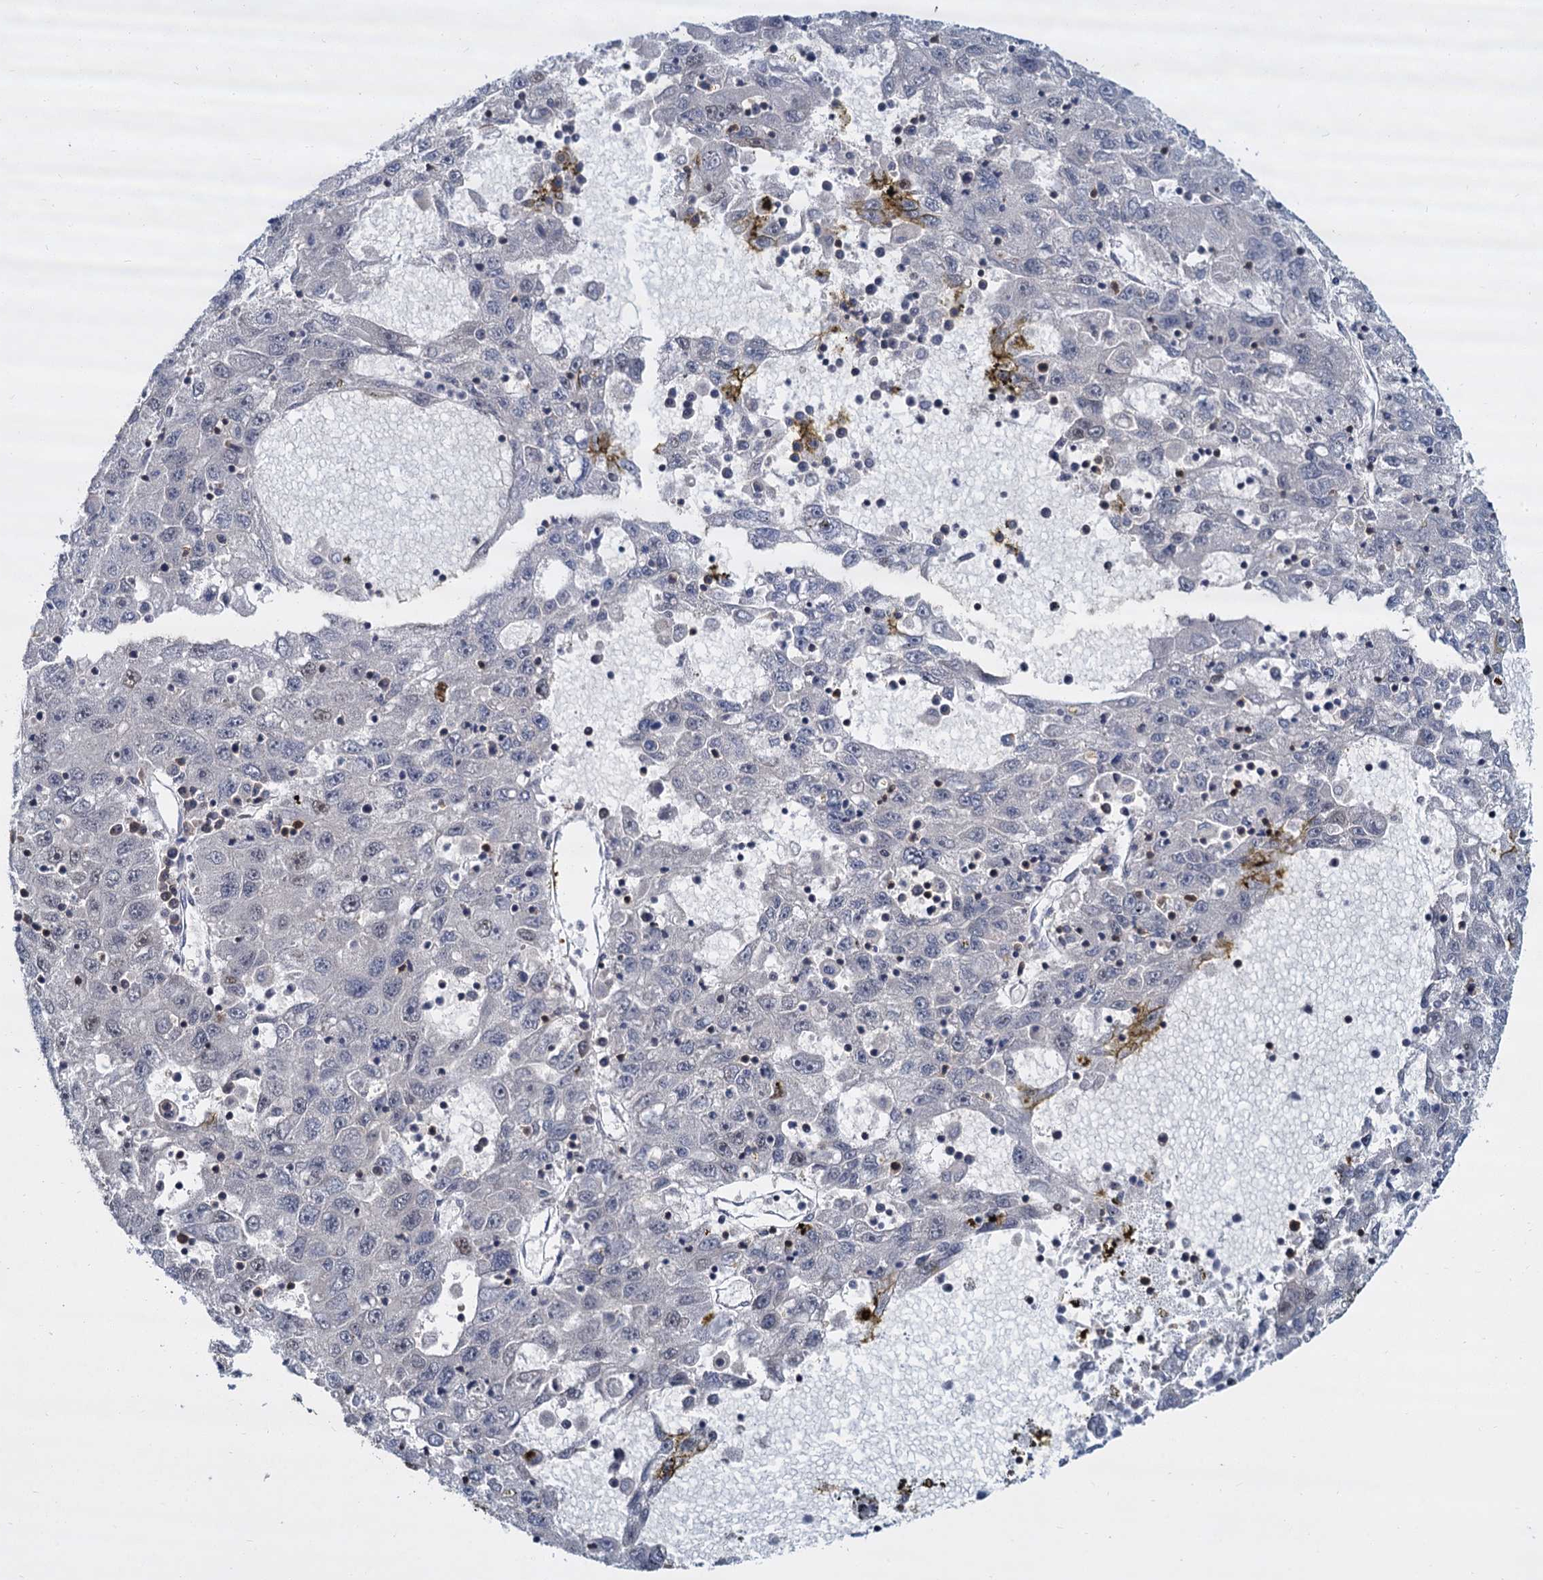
{"staining": {"intensity": "negative", "quantity": "none", "location": "none"}, "tissue": "liver cancer", "cell_type": "Tumor cells", "image_type": "cancer", "snomed": [{"axis": "morphology", "description": "Carcinoma, Hepatocellular, NOS"}, {"axis": "topography", "description": "Liver"}], "caption": "This image is of hepatocellular carcinoma (liver) stained with immunohistochemistry (IHC) to label a protein in brown with the nuclei are counter-stained blue. There is no positivity in tumor cells. (DAB IHC visualized using brightfield microscopy, high magnification).", "gene": "DCPS", "patient": {"sex": "male", "age": 49}}